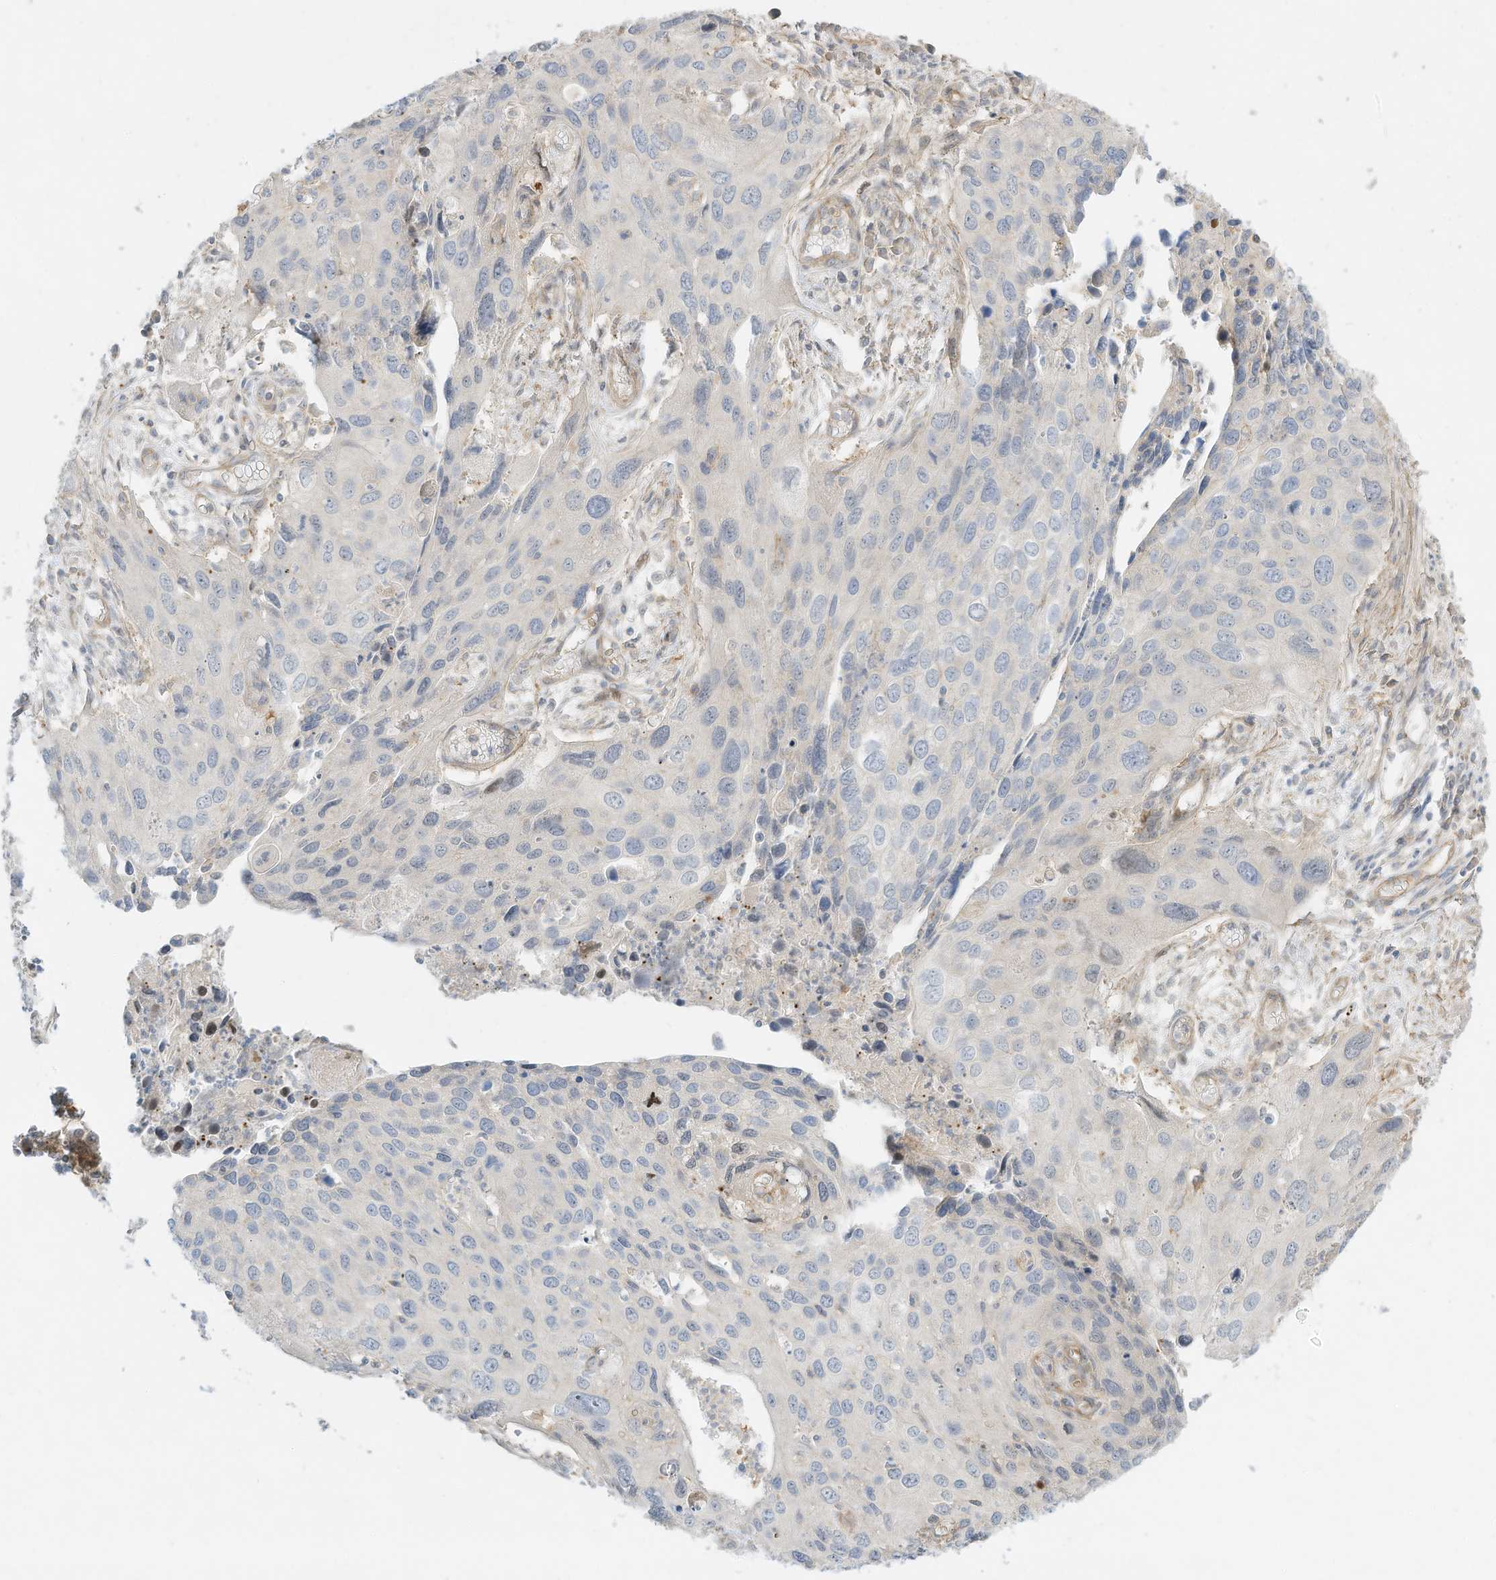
{"staining": {"intensity": "negative", "quantity": "none", "location": "none"}, "tissue": "cervical cancer", "cell_type": "Tumor cells", "image_type": "cancer", "snomed": [{"axis": "morphology", "description": "Squamous cell carcinoma, NOS"}, {"axis": "topography", "description": "Cervix"}], "caption": "Human cervical cancer (squamous cell carcinoma) stained for a protein using immunohistochemistry (IHC) exhibits no expression in tumor cells.", "gene": "OFD1", "patient": {"sex": "female", "age": 55}}